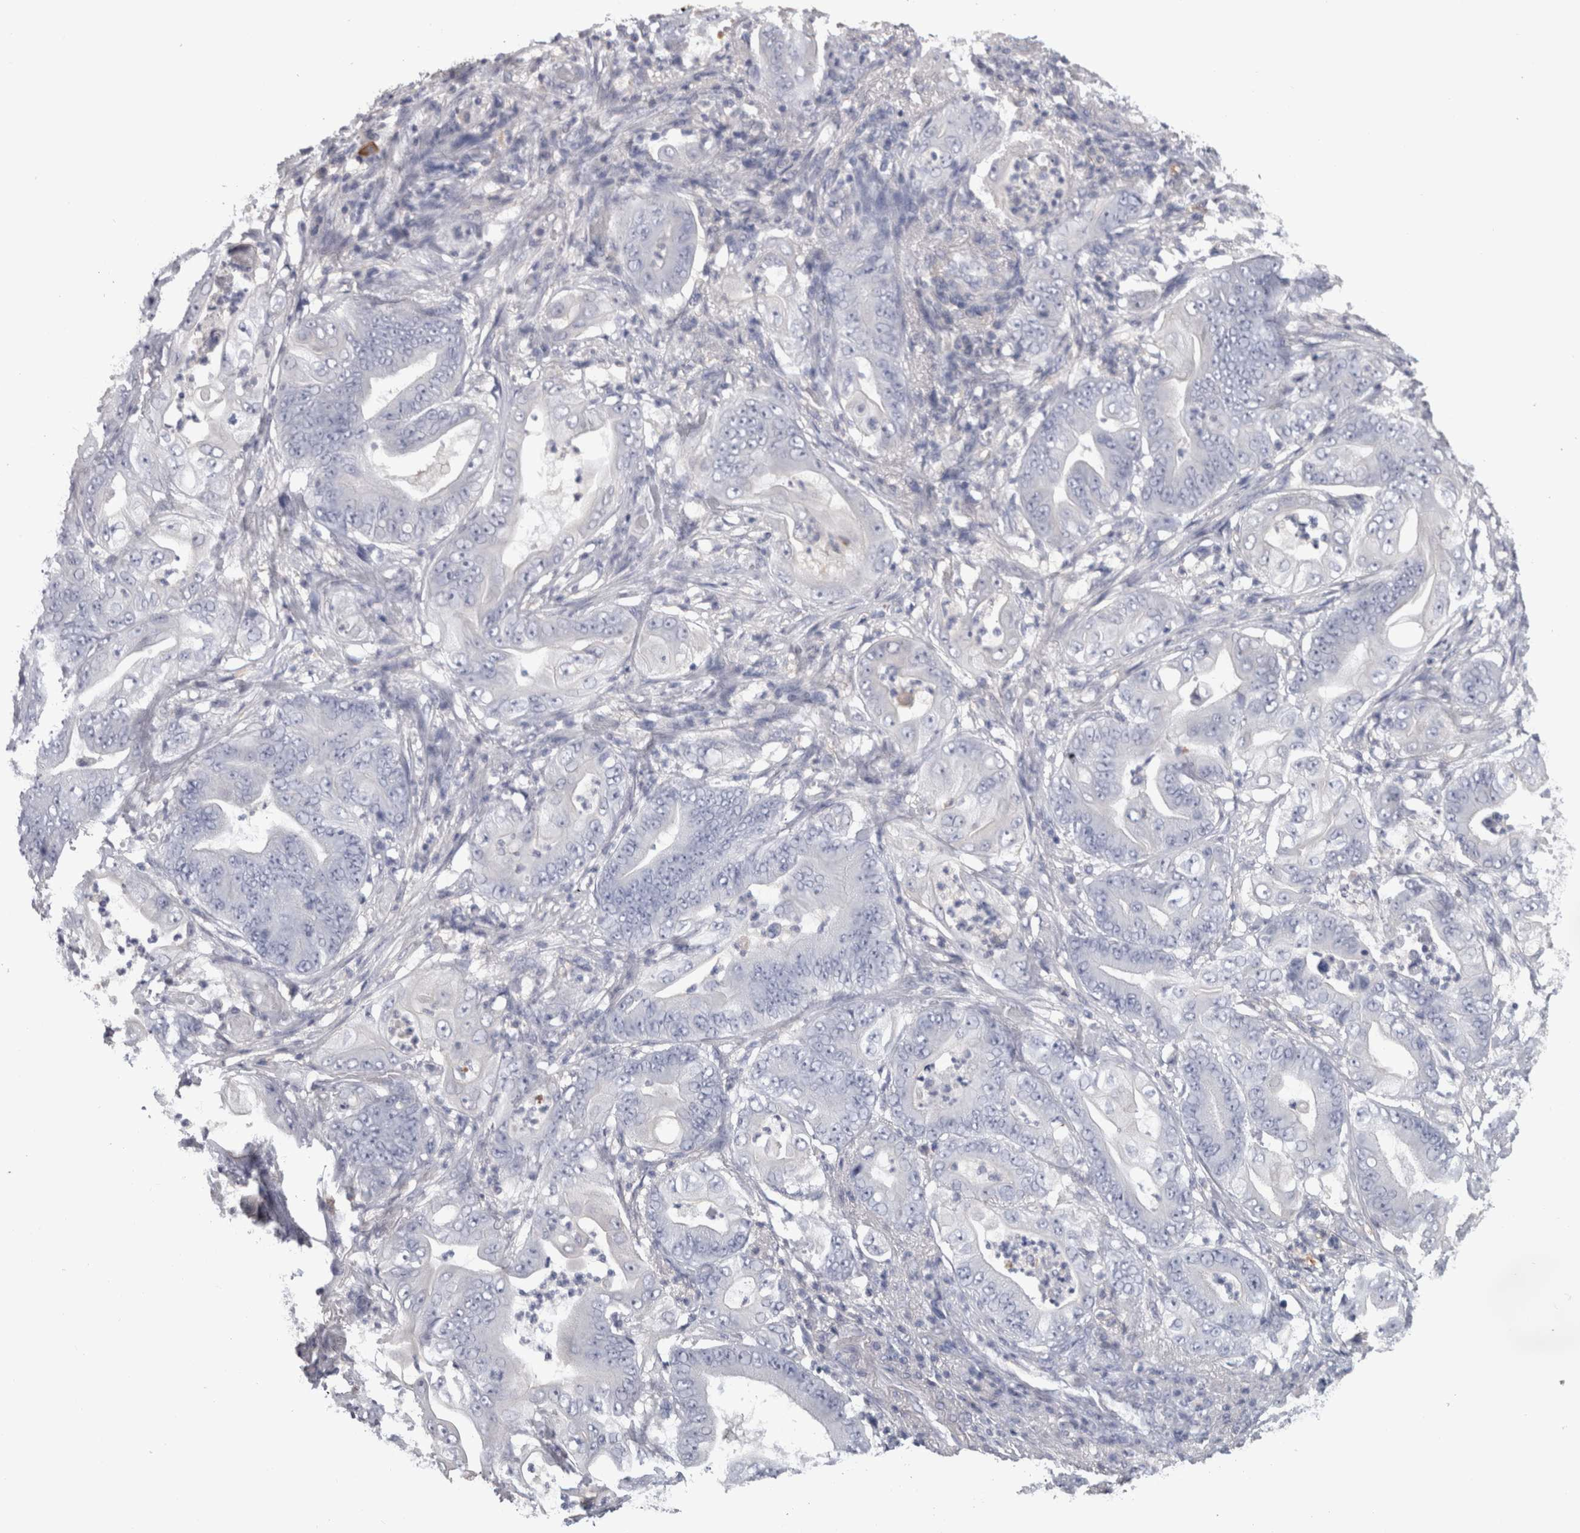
{"staining": {"intensity": "negative", "quantity": "none", "location": "none"}, "tissue": "stomach cancer", "cell_type": "Tumor cells", "image_type": "cancer", "snomed": [{"axis": "morphology", "description": "Adenocarcinoma, NOS"}, {"axis": "topography", "description": "Stomach"}], "caption": "A micrograph of human stomach cancer is negative for staining in tumor cells. (DAB (3,3'-diaminobenzidine) IHC, high magnification).", "gene": "SCRN1", "patient": {"sex": "female", "age": 73}}